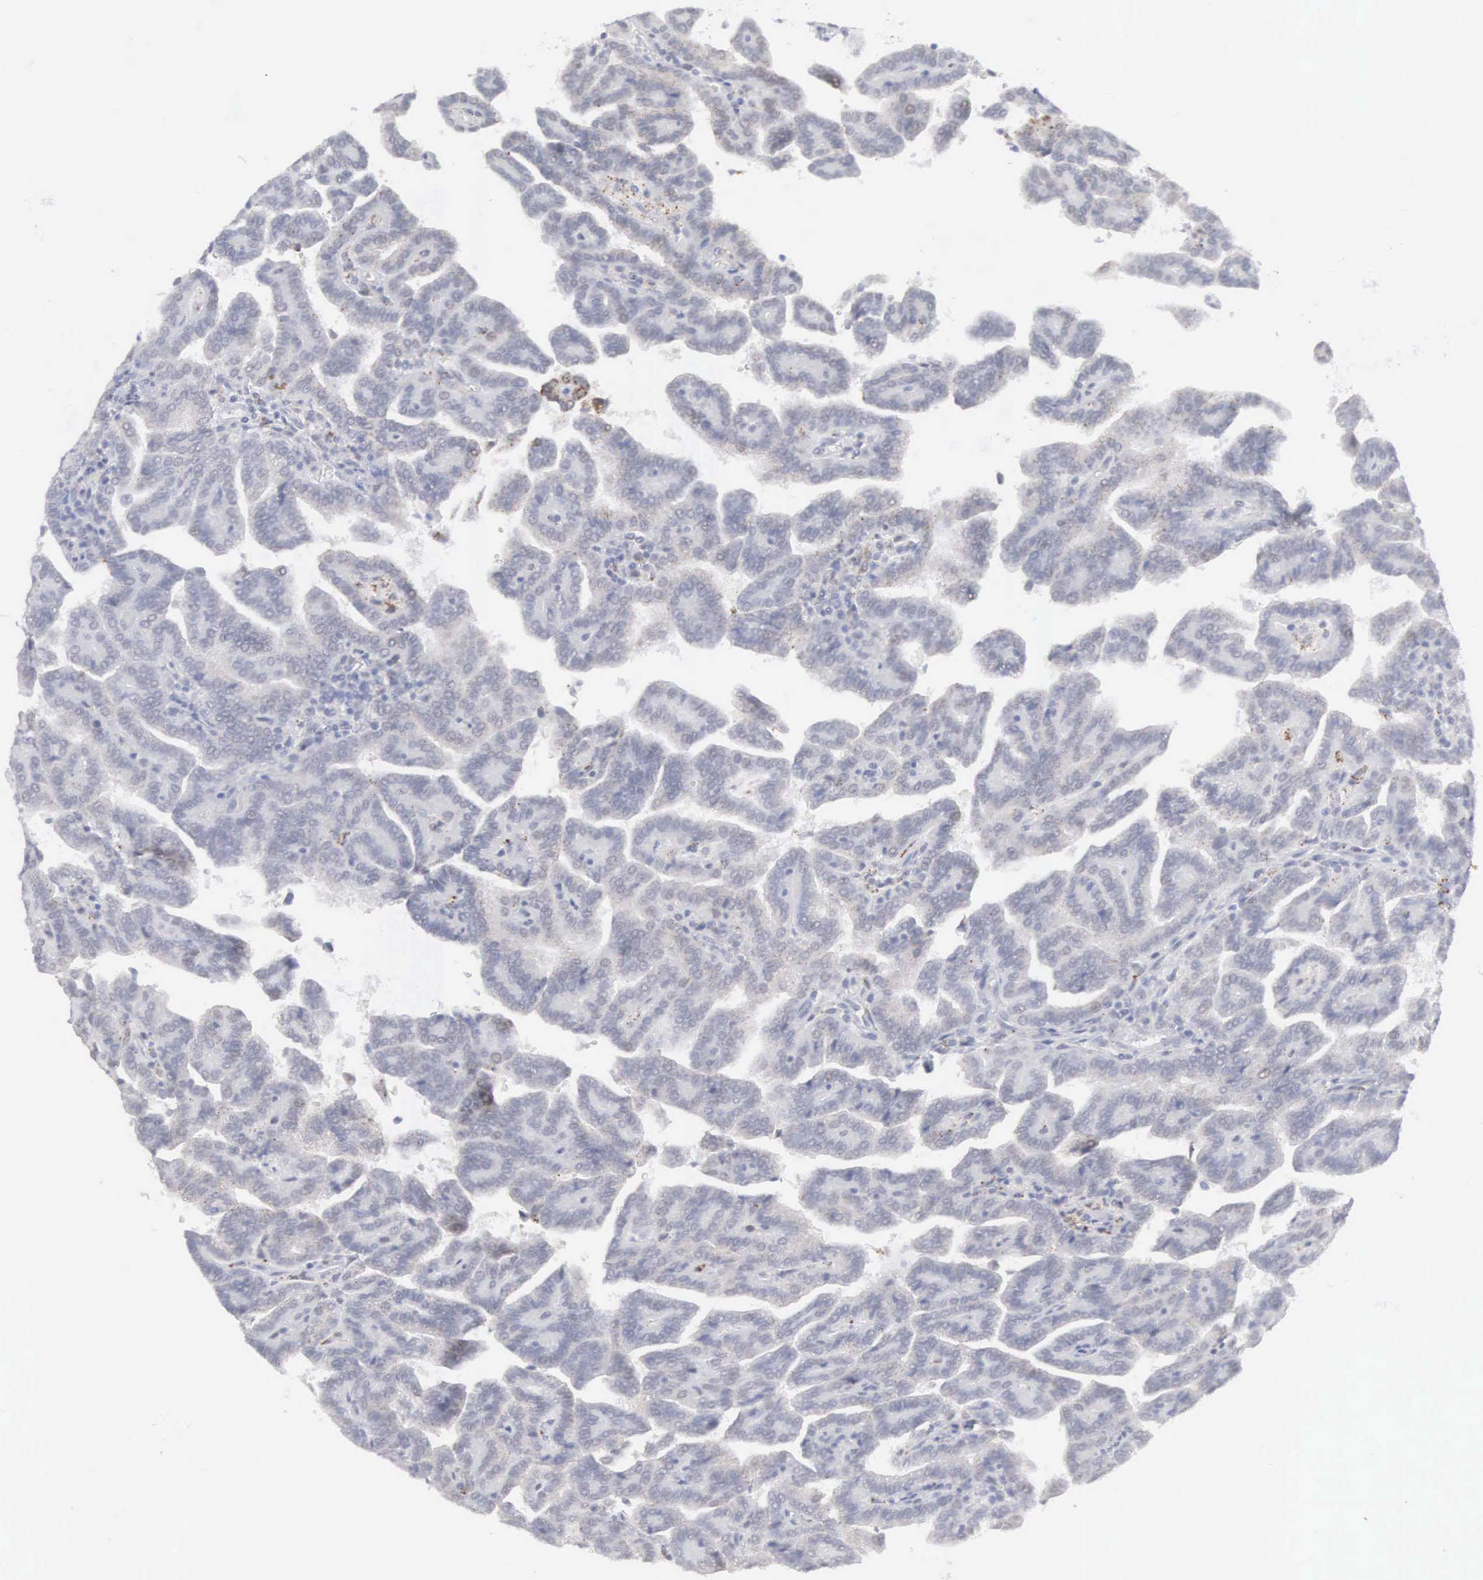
{"staining": {"intensity": "negative", "quantity": "none", "location": "none"}, "tissue": "renal cancer", "cell_type": "Tumor cells", "image_type": "cancer", "snomed": [{"axis": "morphology", "description": "Adenocarcinoma, NOS"}, {"axis": "topography", "description": "Kidney"}], "caption": "DAB immunohistochemical staining of adenocarcinoma (renal) demonstrates no significant positivity in tumor cells.", "gene": "MNAT1", "patient": {"sex": "male", "age": 61}}